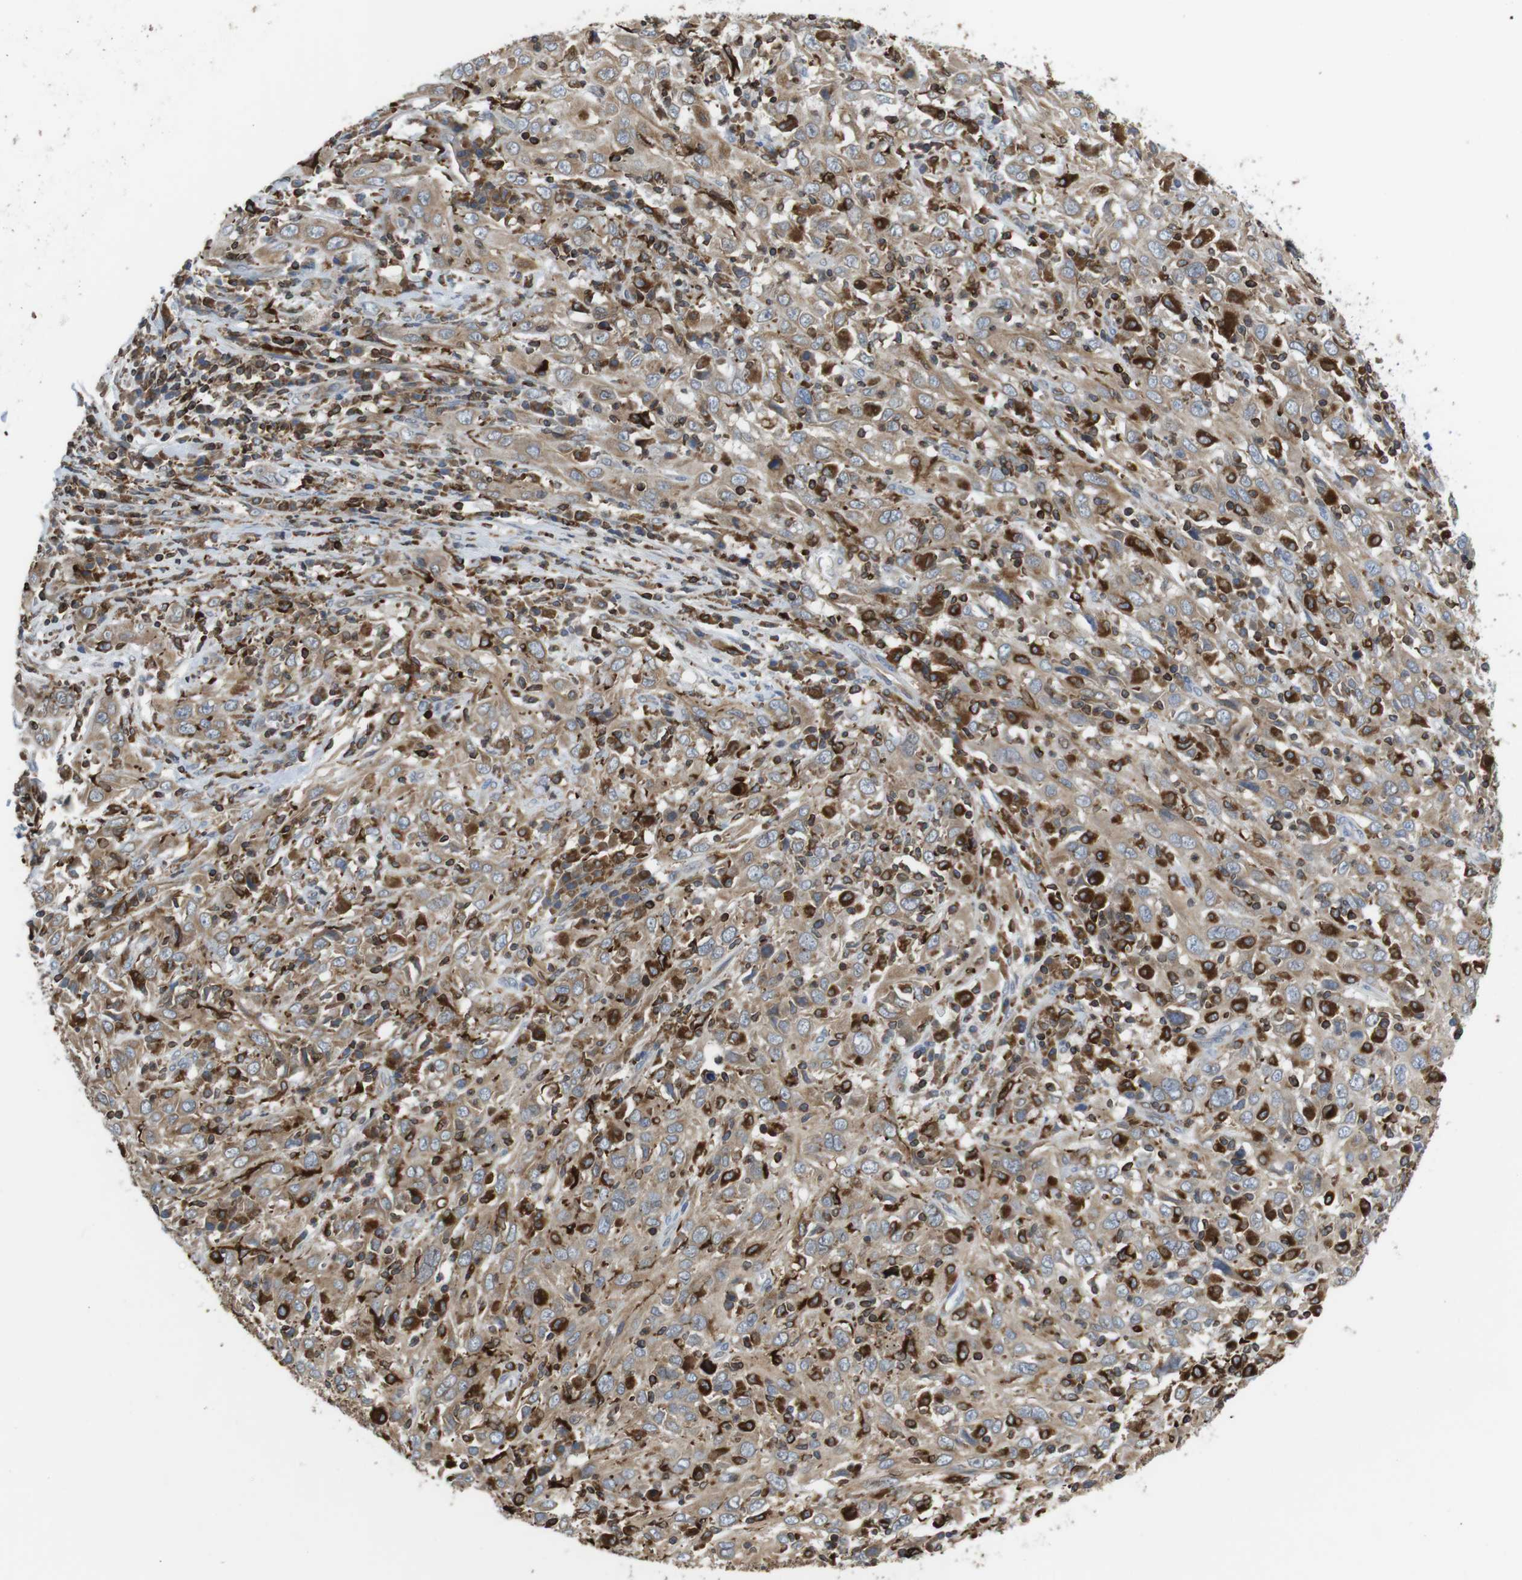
{"staining": {"intensity": "moderate", "quantity": ">75%", "location": "cytoplasmic/membranous"}, "tissue": "cervical cancer", "cell_type": "Tumor cells", "image_type": "cancer", "snomed": [{"axis": "morphology", "description": "Squamous cell carcinoma, NOS"}, {"axis": "topography", "description": "Cervix"}], "caption": "The immunohistochemical stain highlights moderate cytoplasmic/membranous expression in tumor cells of cervical cancer tissue. Nuclei are stained in blue.", "gene": "ARL6IP5", "patient": {"sex": "female", "age": 46}}